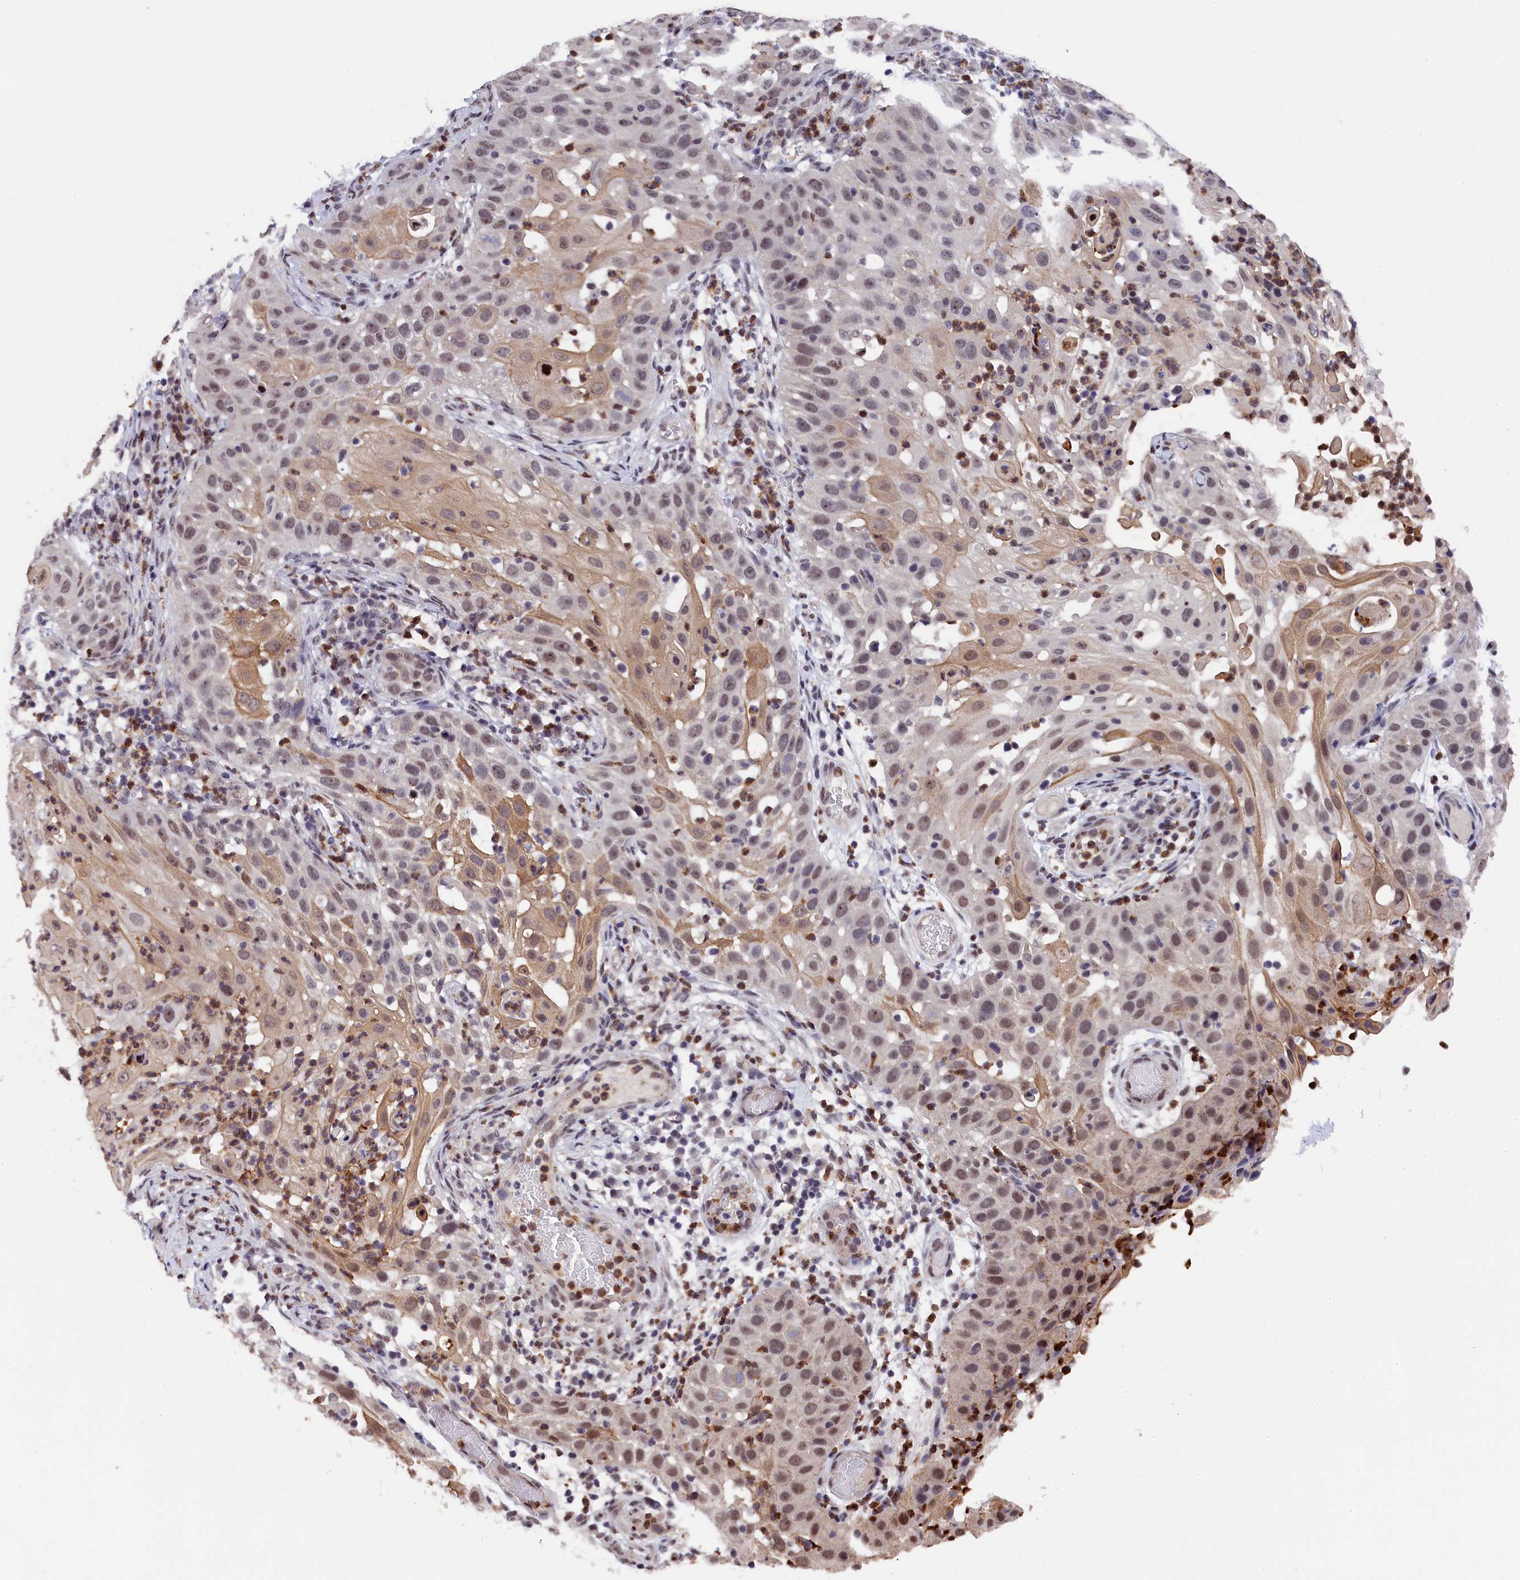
{"staining": {"intensity": "moderate", "quantity": "25%-75%", "location": "cytoplasmic/membranous,nuclear"}, "tissue": "skin cancer", "cell_type": "Tumor cells", "image_type": "cancer", "snomed": [{"axis": "morphology", "description": "Squamous cell carcinoma, NOS"}, {"axis": "topography", "description": "Skin"}], "caption": "An immunohistochemistry (IHC) image of neoplastic tissue is shown. Protein staining in brown labels moderate cytoplasmic/membranous and nuclear positivity in skin squamous cell carcinoma within tumor cells.", "gene": "ADIG", "patient": {"sex": "female", "age": 44}}